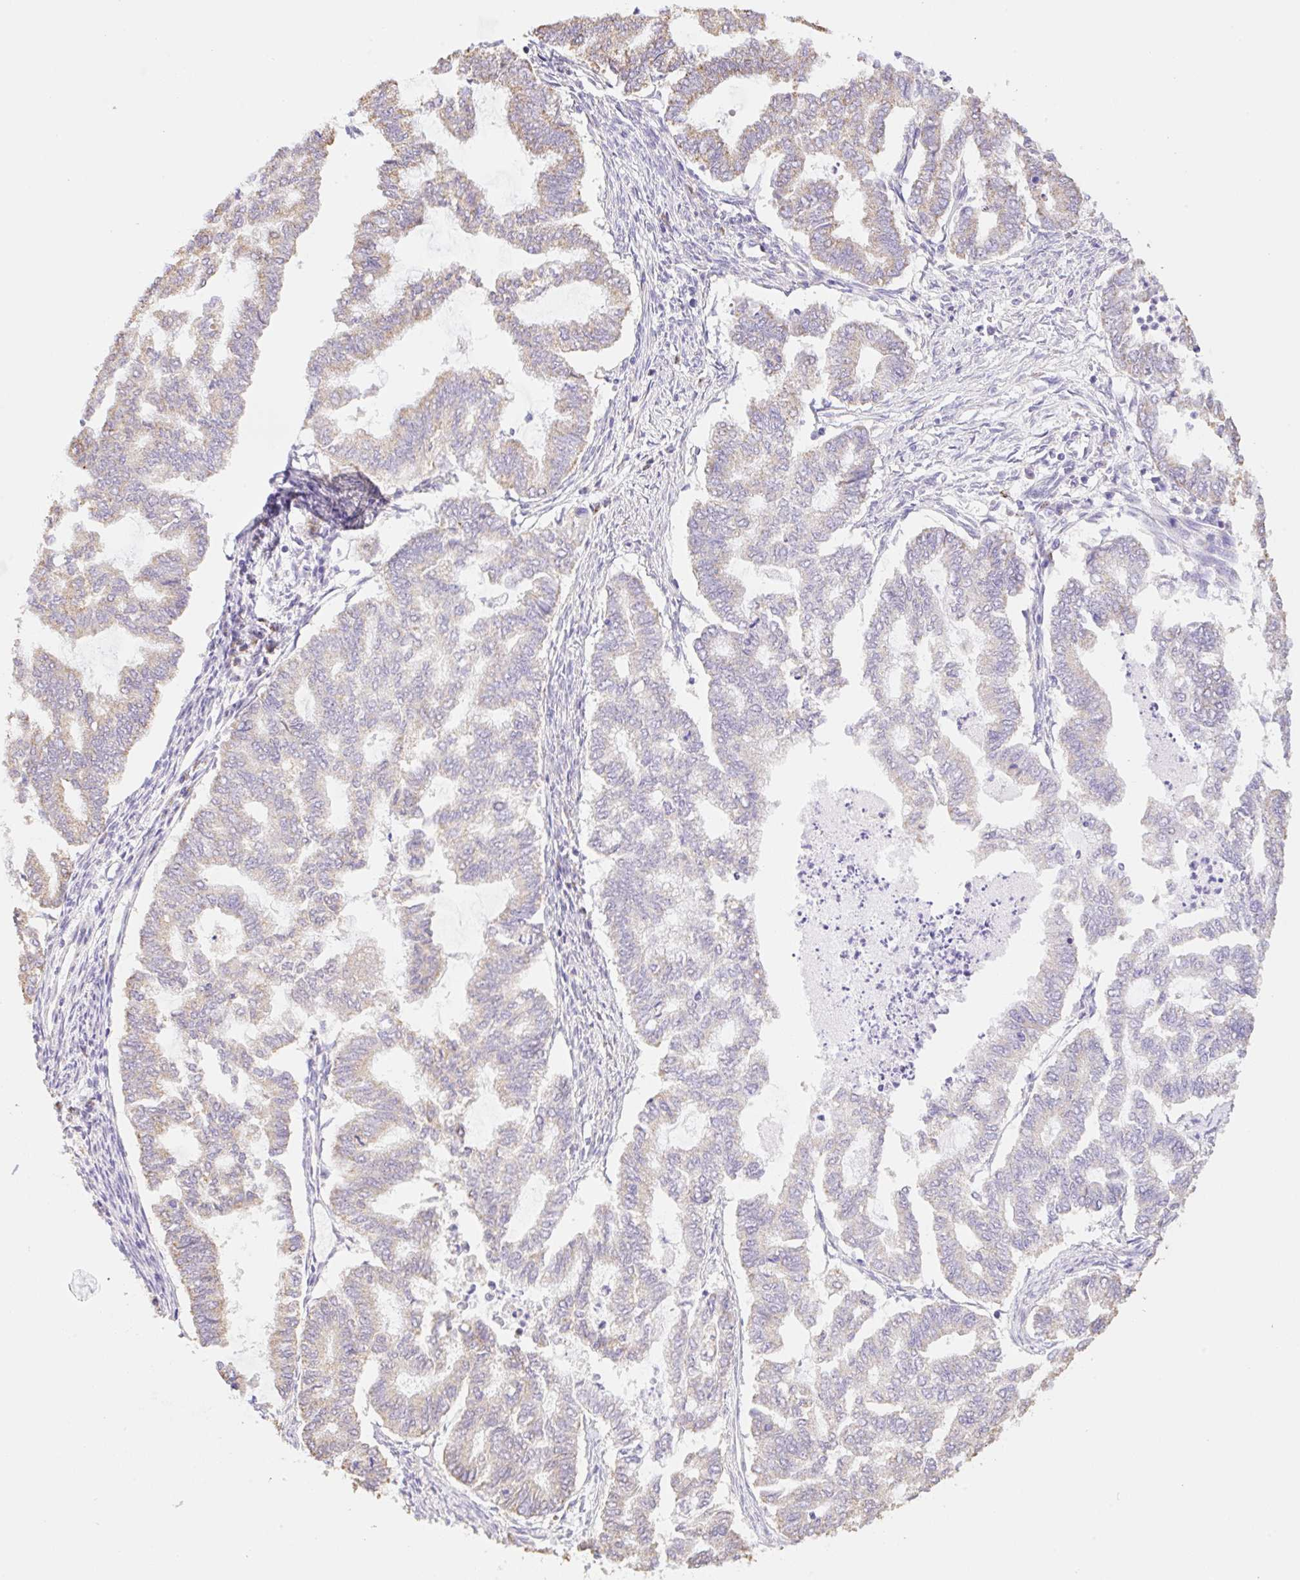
{"staining": {"intensity": "weak", "quantity": "<25%", "location": "cytoplasmic/membranous"}, "tissue": "endometrial cancer", "cell_type": "Tumor cells", "image_type": "cancer", "snomed": [{"axis": "morphology", "description": "Adenocarcinoma, NOS"}, {"axis": "topography", "description": "Endometrium"}], "caption": "High magnification brightfield microscopy of adenocarcinoma (endometrial) stained with DAB (3,3'-diaminobenzidine) (brown) and counterstained with hematoxylin (blue): tumor cells show no significant positivity. (Stains: DAB (3,3'-diaminobenzidine) immunohistochemistry with hematoxylin counter stain, Microscopy: brightfield microscopy at high magnification).", "gene": "COPZ2", "patient": {"sex": "female", "age": 79}}